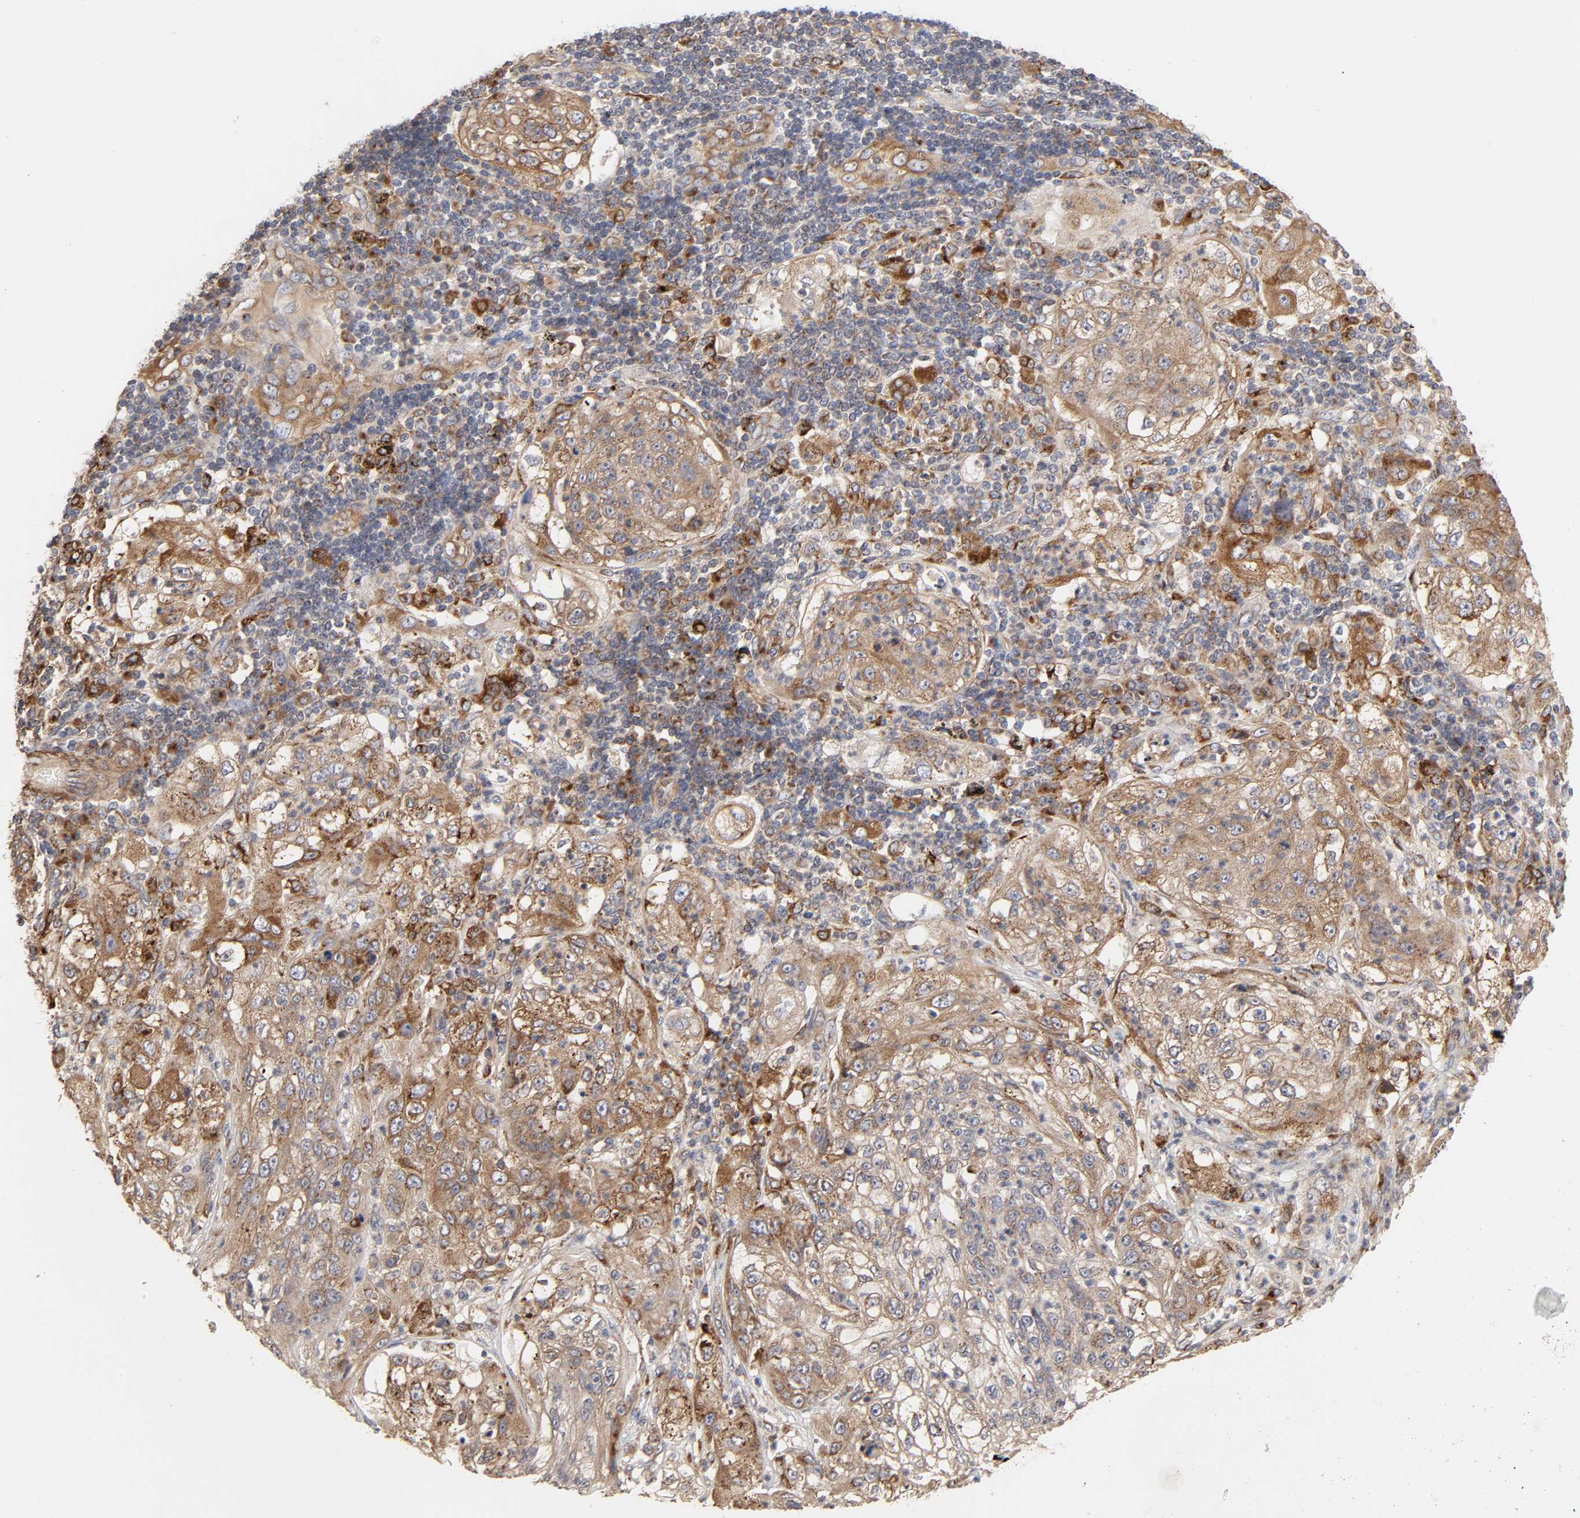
{"staining": {"intensity": "moderate", "quantity": ">75%", "location": "cytoplasmic/membranous"}, "tissue": "lung cancer", "cell_type": "Tumor cells", "image_type": "cancer", "snomed": [{"axis": "morphology", "description": "Inflammation, NOS"}, {"axis": "morphology", "description": "Squamous cell carcinoma, NOS"}, {"axis": "topography", "description": "Lymph node"}, {"axis": "topography", "description": "Soft tissue"}, {"axis": "topography", "description": "Lung"}], "caption": "A high-resolution micrograph shows IHC staining of lung cancer, which shows moderate cytoplasmic/membranous positivity in about >75% of tumor cells.", "gene": "GNPTG", "patient": {"sex": "male", "age": 66}}